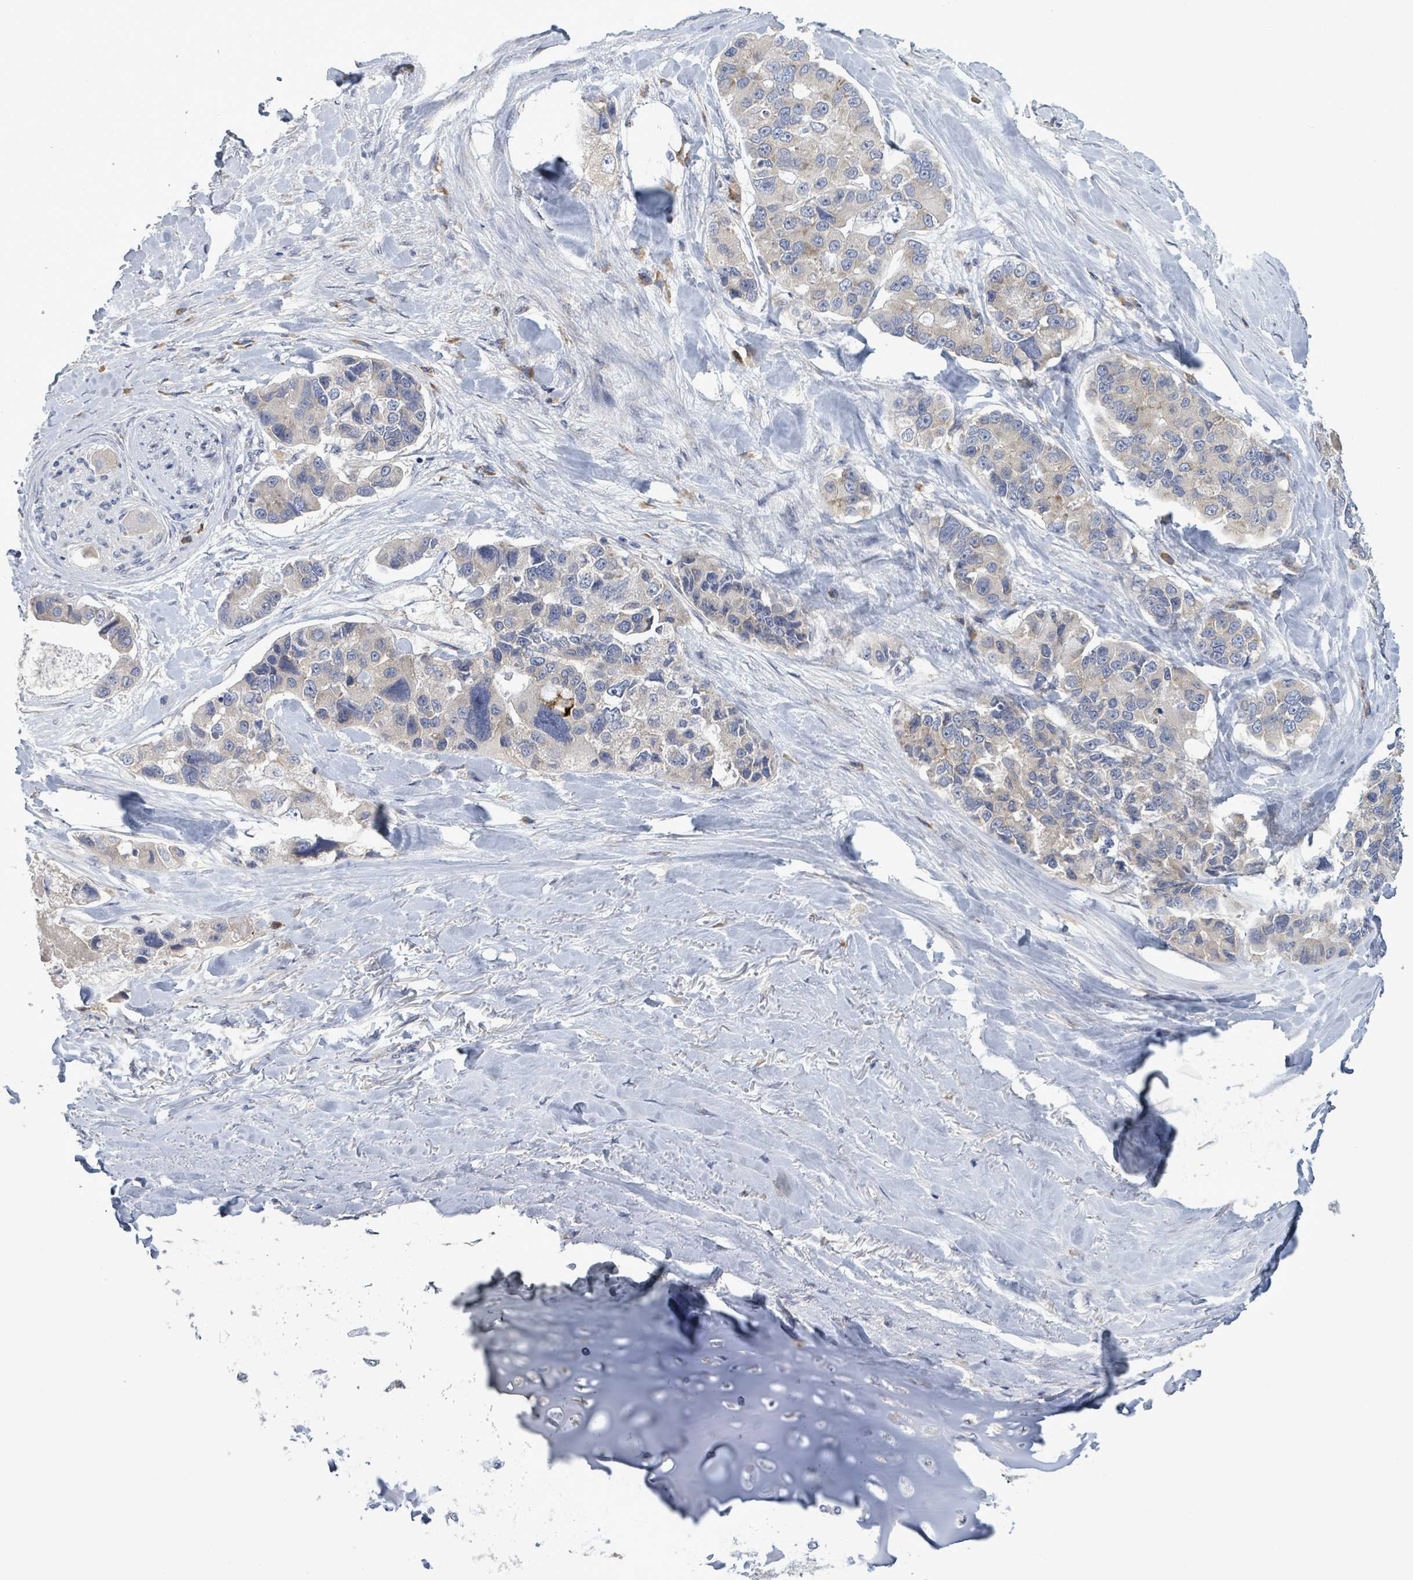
{"staining": {"intensity": "weak", "quantity": "<25%", "location": "cytoplasmic/membranous"}, "tissue": "lung cancer", "cell_type": "Tumor cells", "image_type": "cancer", "snomed": [{"axis": "morphology", "description": "Adenocarcinoma, NOS"}, {"axis": "topography", "description": "Lung"}], "caption": "Protein analysis of lung cancer reveals no significant staining in tumor cells. (DAB immunohistochemistry (IHC) visualized using brightfield microscopy, high magnification).", "gene": "ATP13A1", "patient": {"sex": "female", "age": 54}}